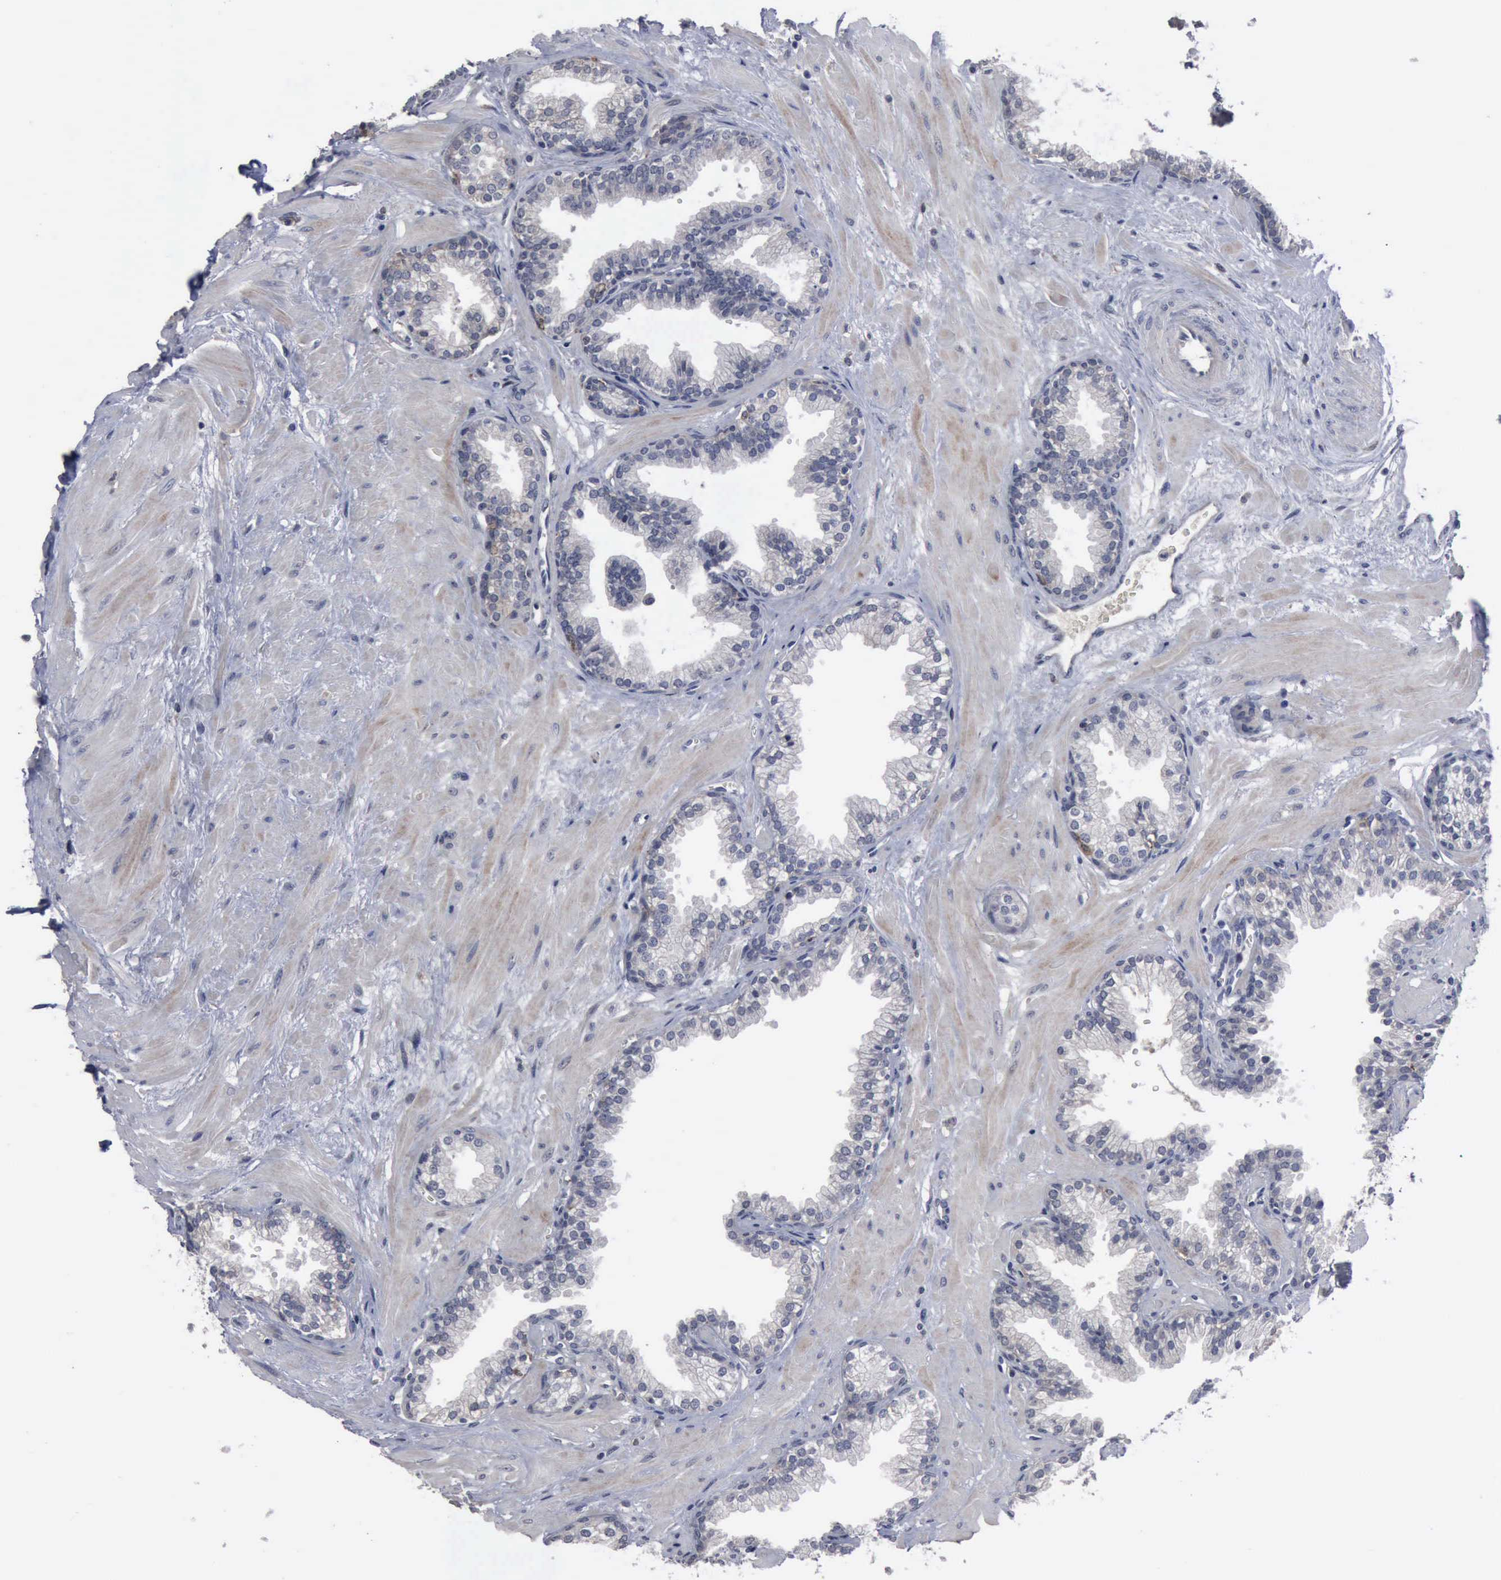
{"staining": {"intensity": "weak", "quantity": "<25%", "location": "cytoplasmic/membranous"}, "tissue": "prostate", "cell_type": "Glandular cells", "image_type": "normal", "snomed": [{"axis": "morphology", "description": "Normal tissue, NOS"}, {"axis": "topography", "description": "Prostate"}], "caption": "Glandular cells show no significant protein expression in unremarkable prostate. The staining was performed using DAB (3,3'-diaminobenzidine) to visualize the protein expression in brown, while the nuclei were stained in blue with hematoxylin (Magnification: 20x).", "gene": "MYO18B", "patient": {"sex": "male", "age": 64}}